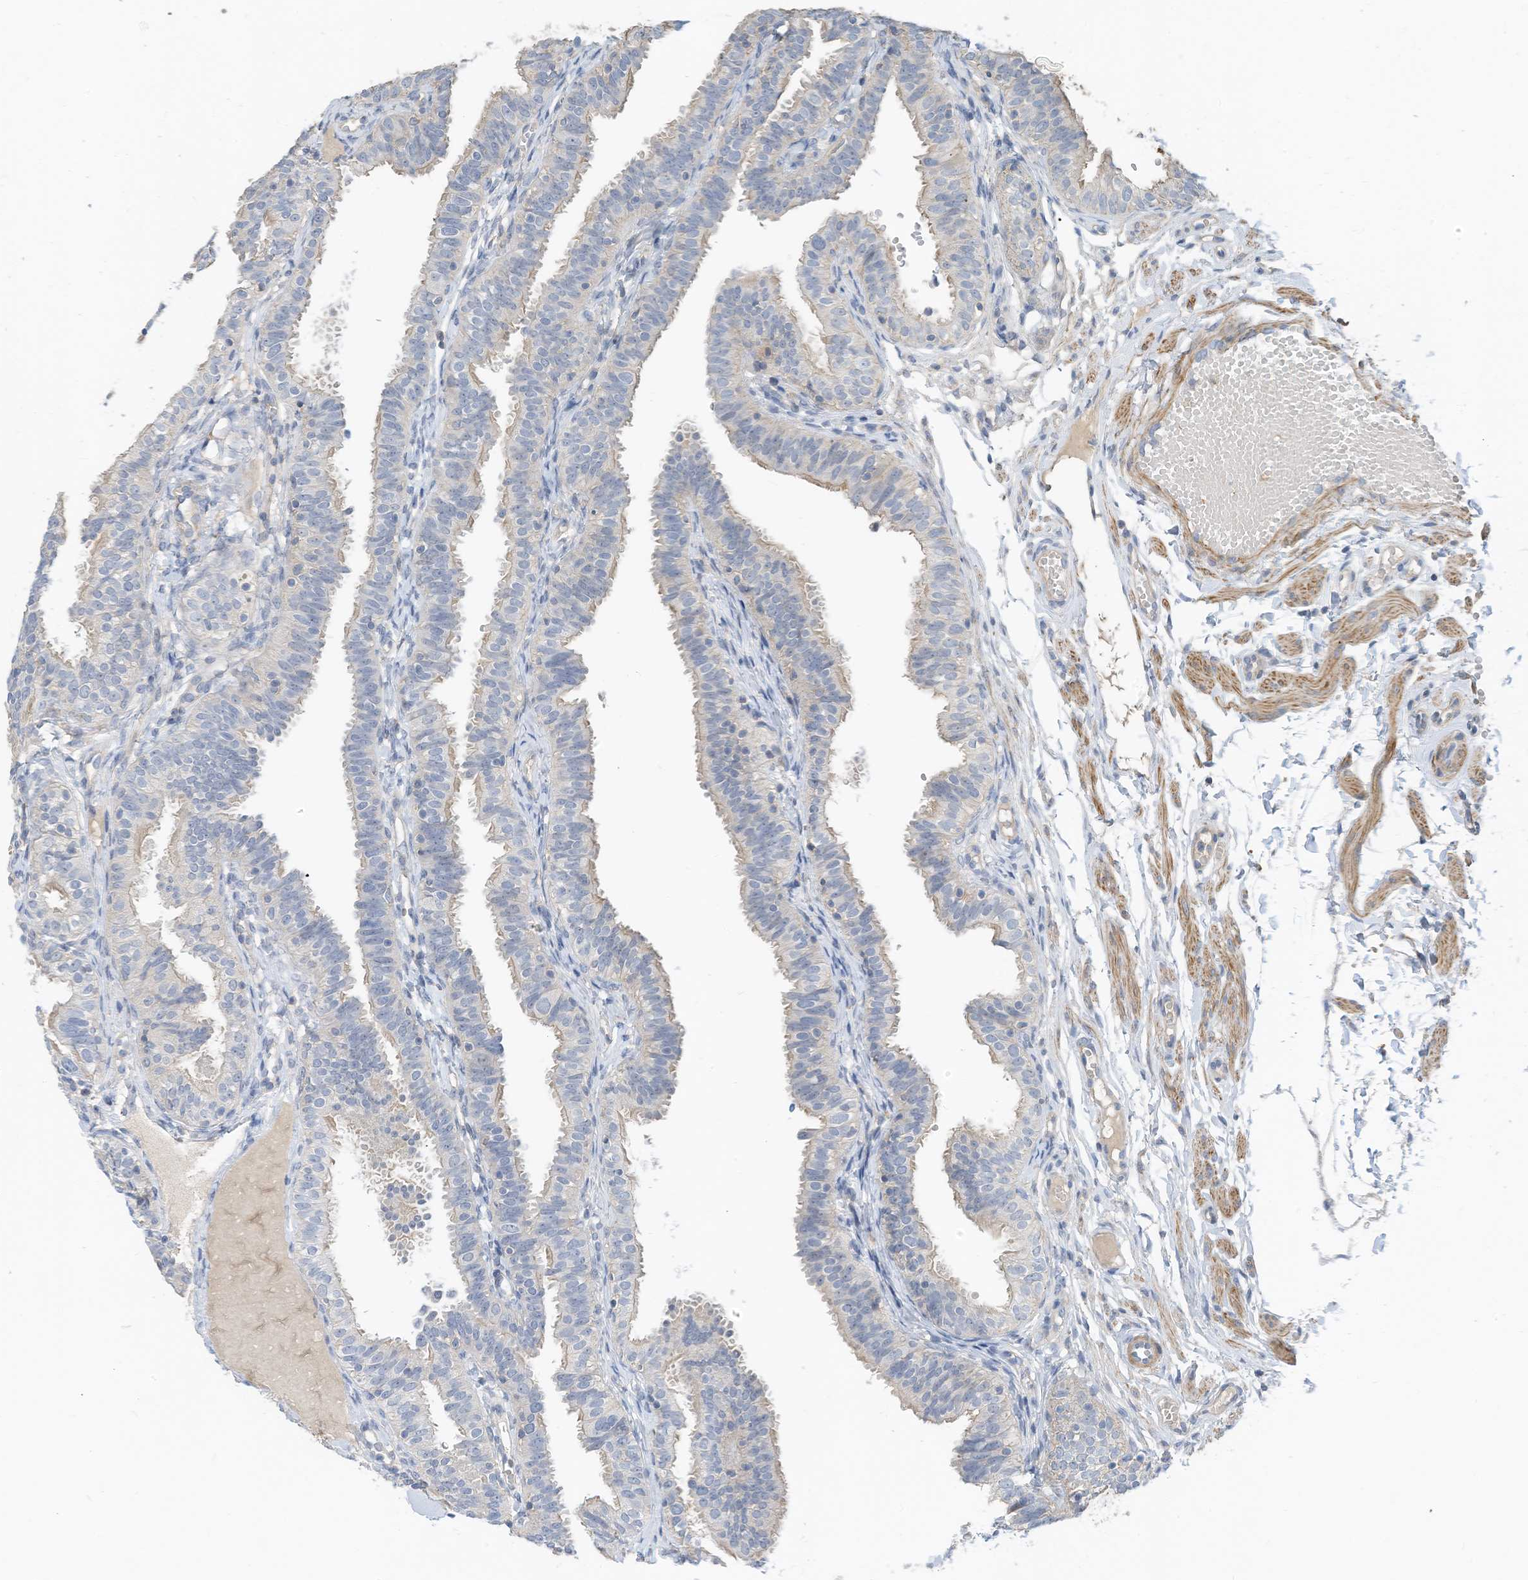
{"staining": {"intensity": "weak", "quantity": "<25%", "location": "cytoplasmic/membranous"}, "tissue": "fallopian tube", "cell_type": "Glandular cells", "image_type": "normal", "snomed": [{"axis": "morphology", "description": "Normal tissue, NOS"}, {"axis": "topography", "description": "Fallopian tube"}], "caption": "This is a photomicrograph of immunohistochemistry (IHC) staining of normal fallopian tube, which shows no positivity in glandular cells.", "gene": "SLFN14", "patient": {"sex": "female", "age": 35}}